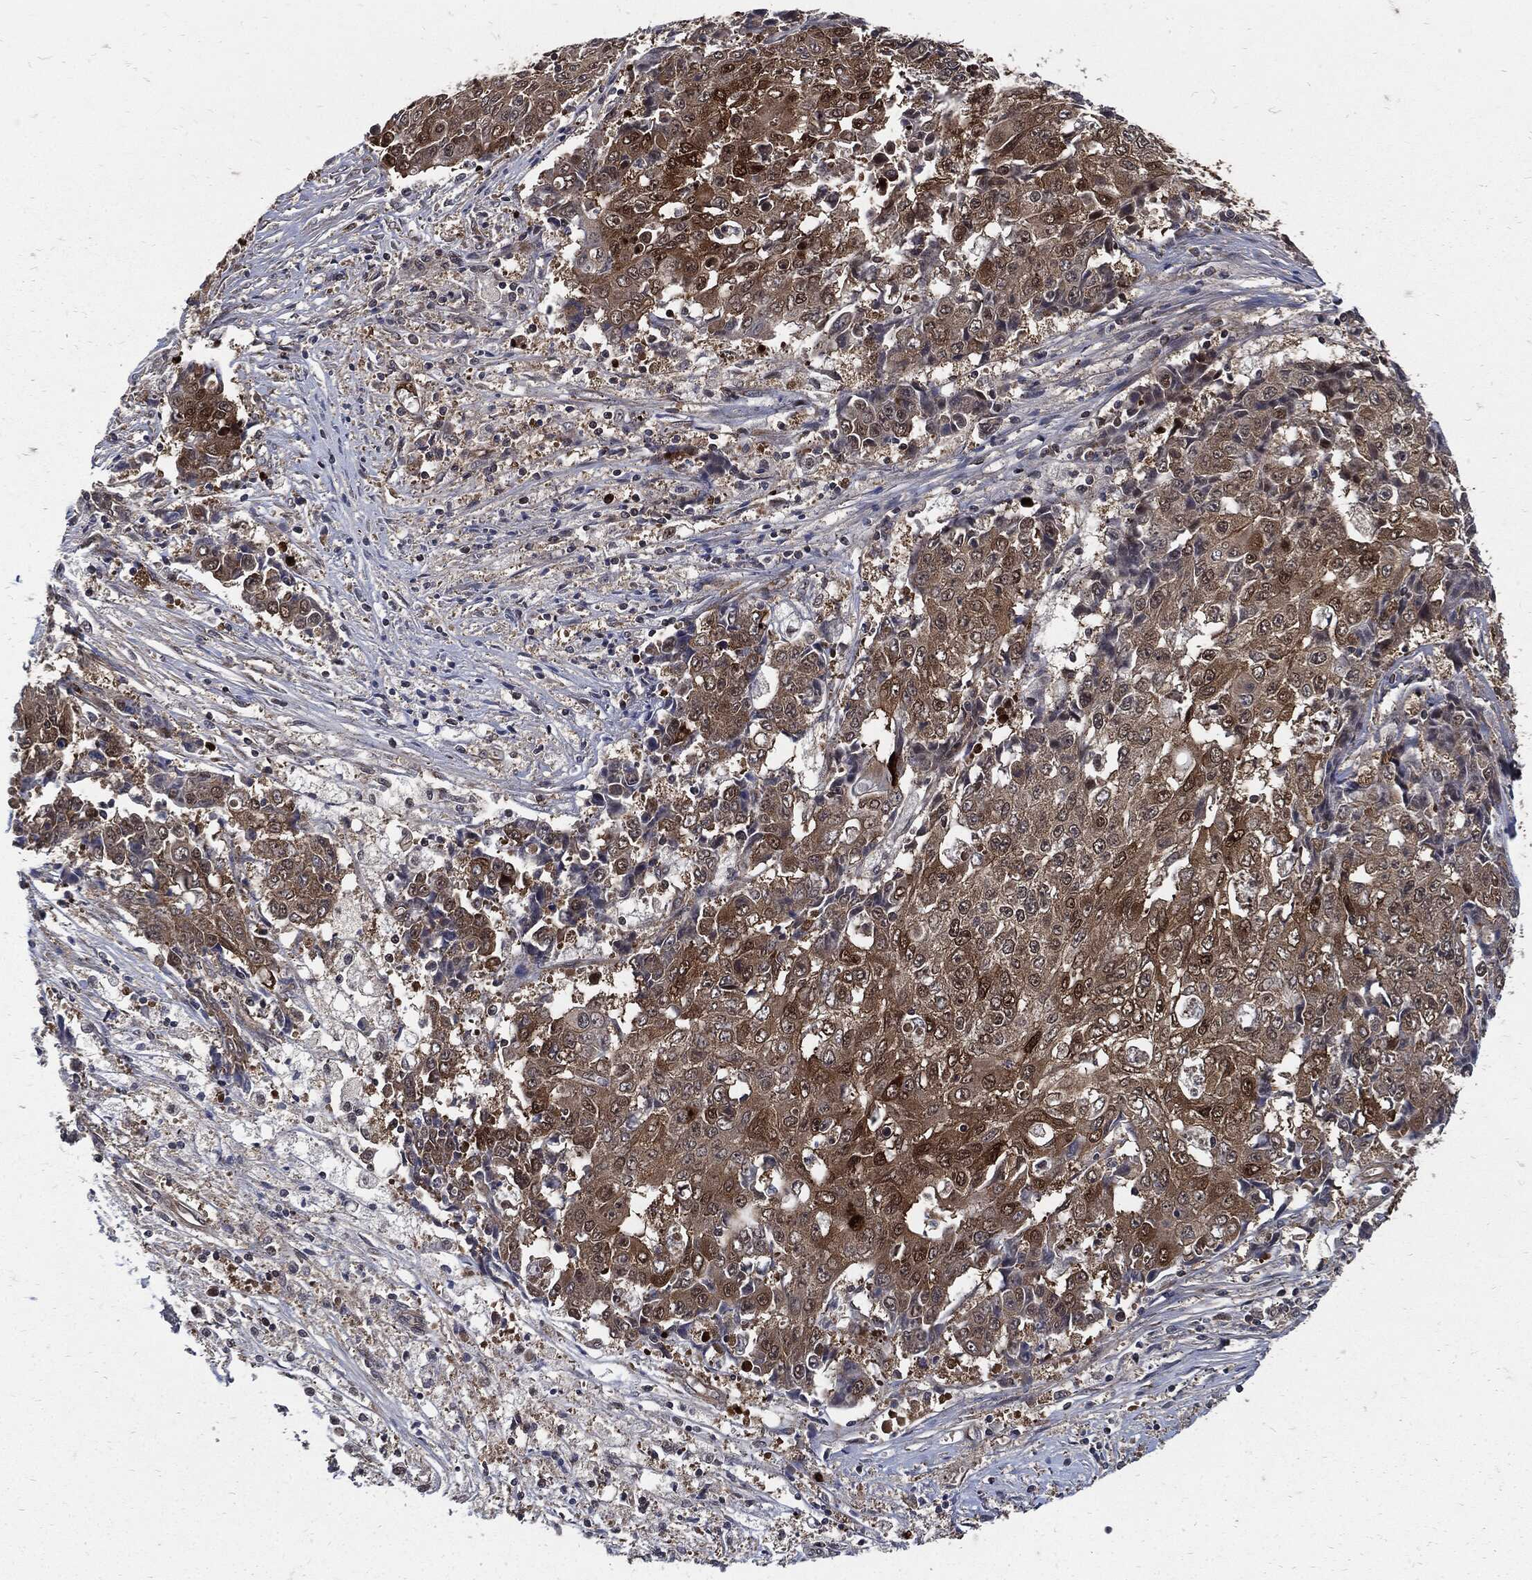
{"staining": {"intensity": "moderate", "quantity": "25%-75%", "location": "cytoplasmic/membranous"}, "tissue": "ovarian cancer", "cell_type": "Tumor cells", "image_type": "cancer", "snomed": [{"axis": "morphology", "description": "Carcinoma, endometroid"}, {"axis": "topography", "description": "Ovary"}], "caption": "Immunohistochemical staining of human ovarian endometroid carcinoma demonstrates moderate cytoplasmic/membranous protein positivity in approximately 25%-75% of tumor cells.", "gene": "CLU", "patient": {"sex": "female", "age": 42}}